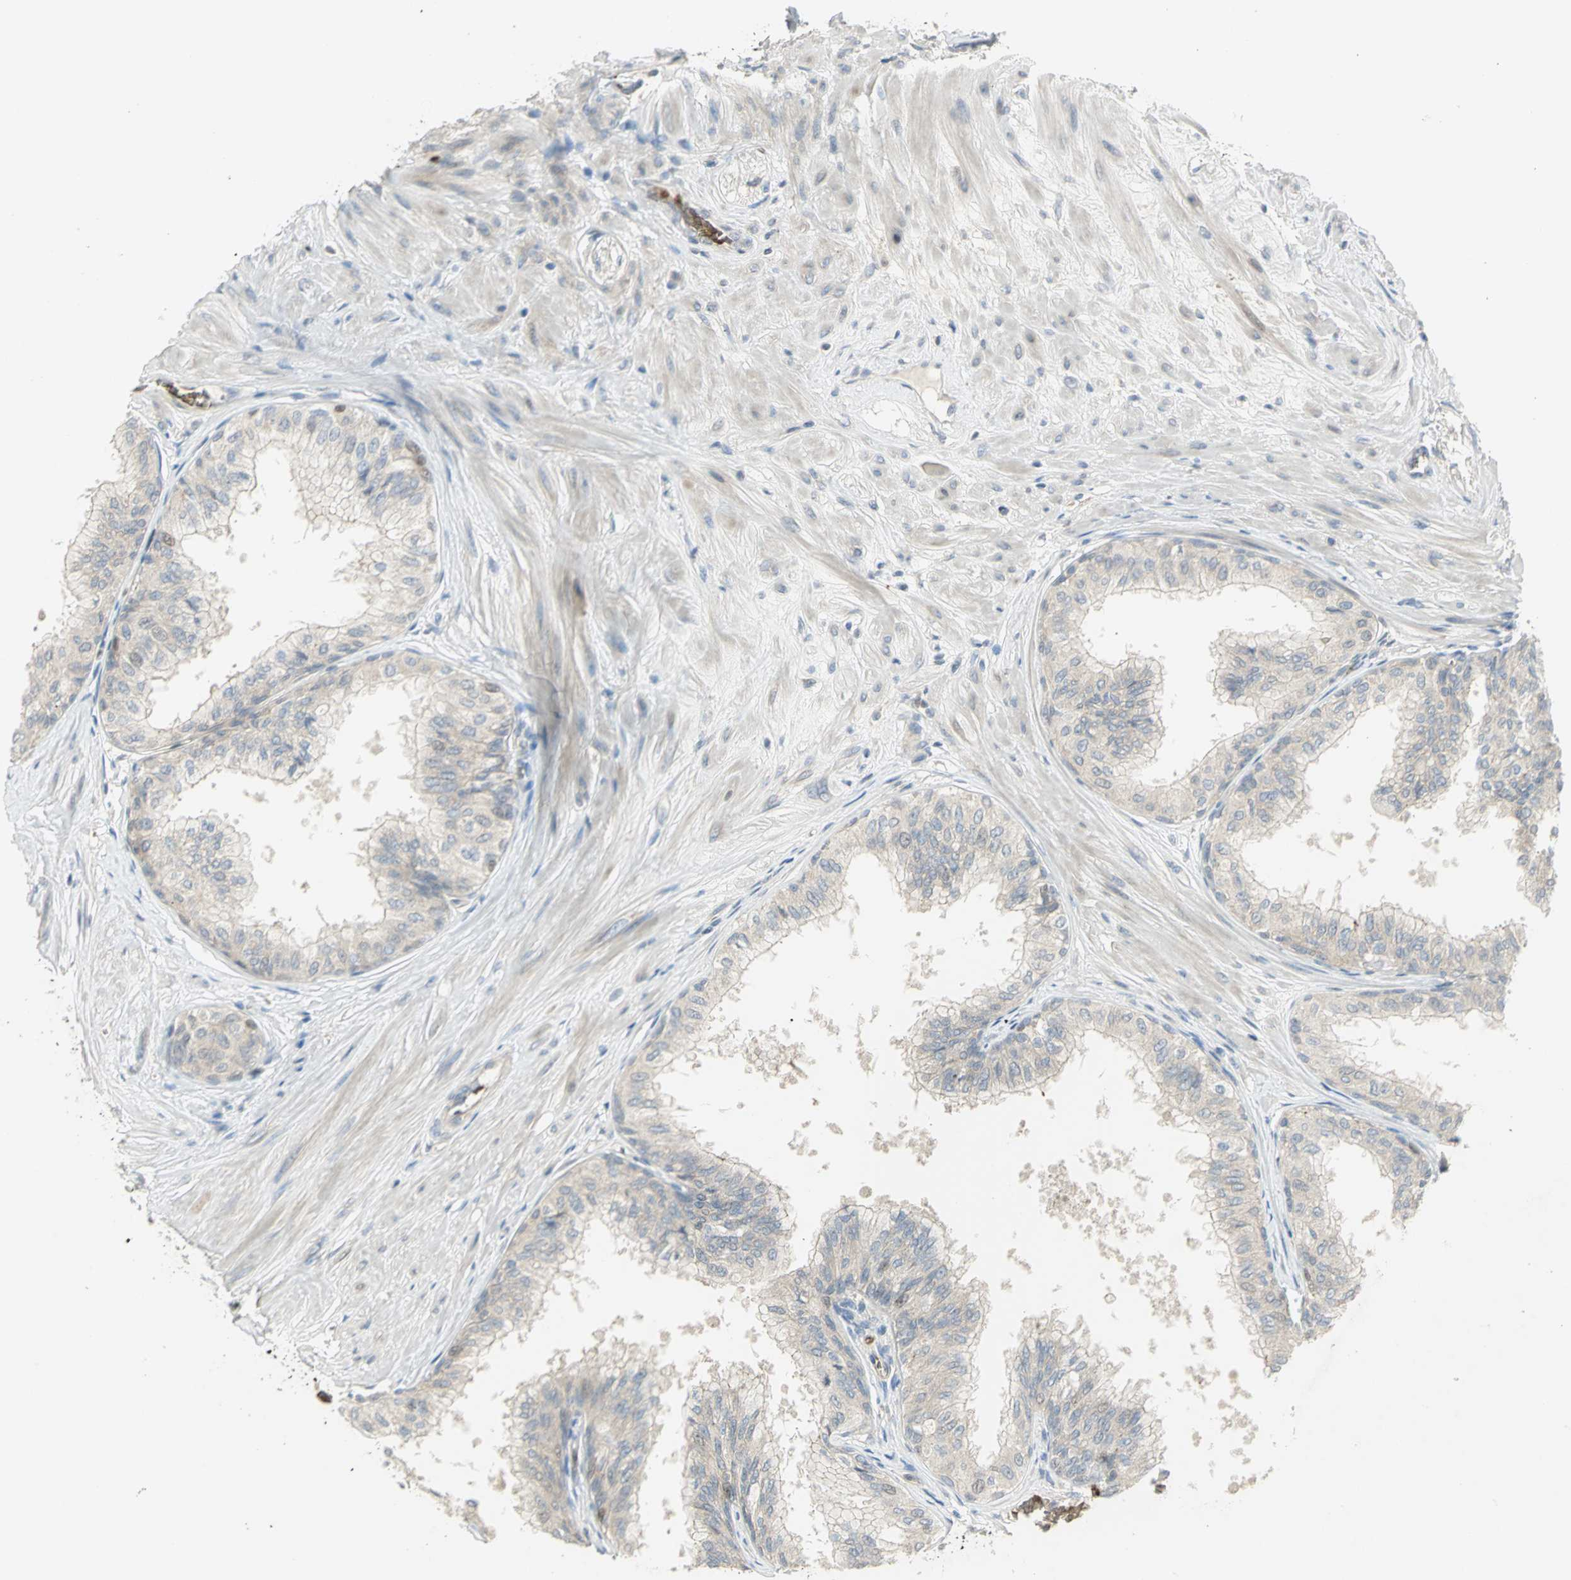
{"staining": {"intensity": "weak", "quantity": "<25%", "location": "cytoplasmic/membranous"}, "tissue": "prostate", "cell_type": "Glandular cells", "image_type": "normal", "snomed": [{"axis": "morphology", "description": "Normal tissue, NOS"}, {"axis": "topography", "description": "Prostate"}, {"axis": "topography", "description": "Seminal veicle"}], "caption": "High magnification brightfield microscopy of normal prostate stained with DAB (brown) and counterstained with hematoxylin (blue): glandular cells show no significant expression.", "gene": "ANK1", "patient": {"sex": "male", "age": 60}}